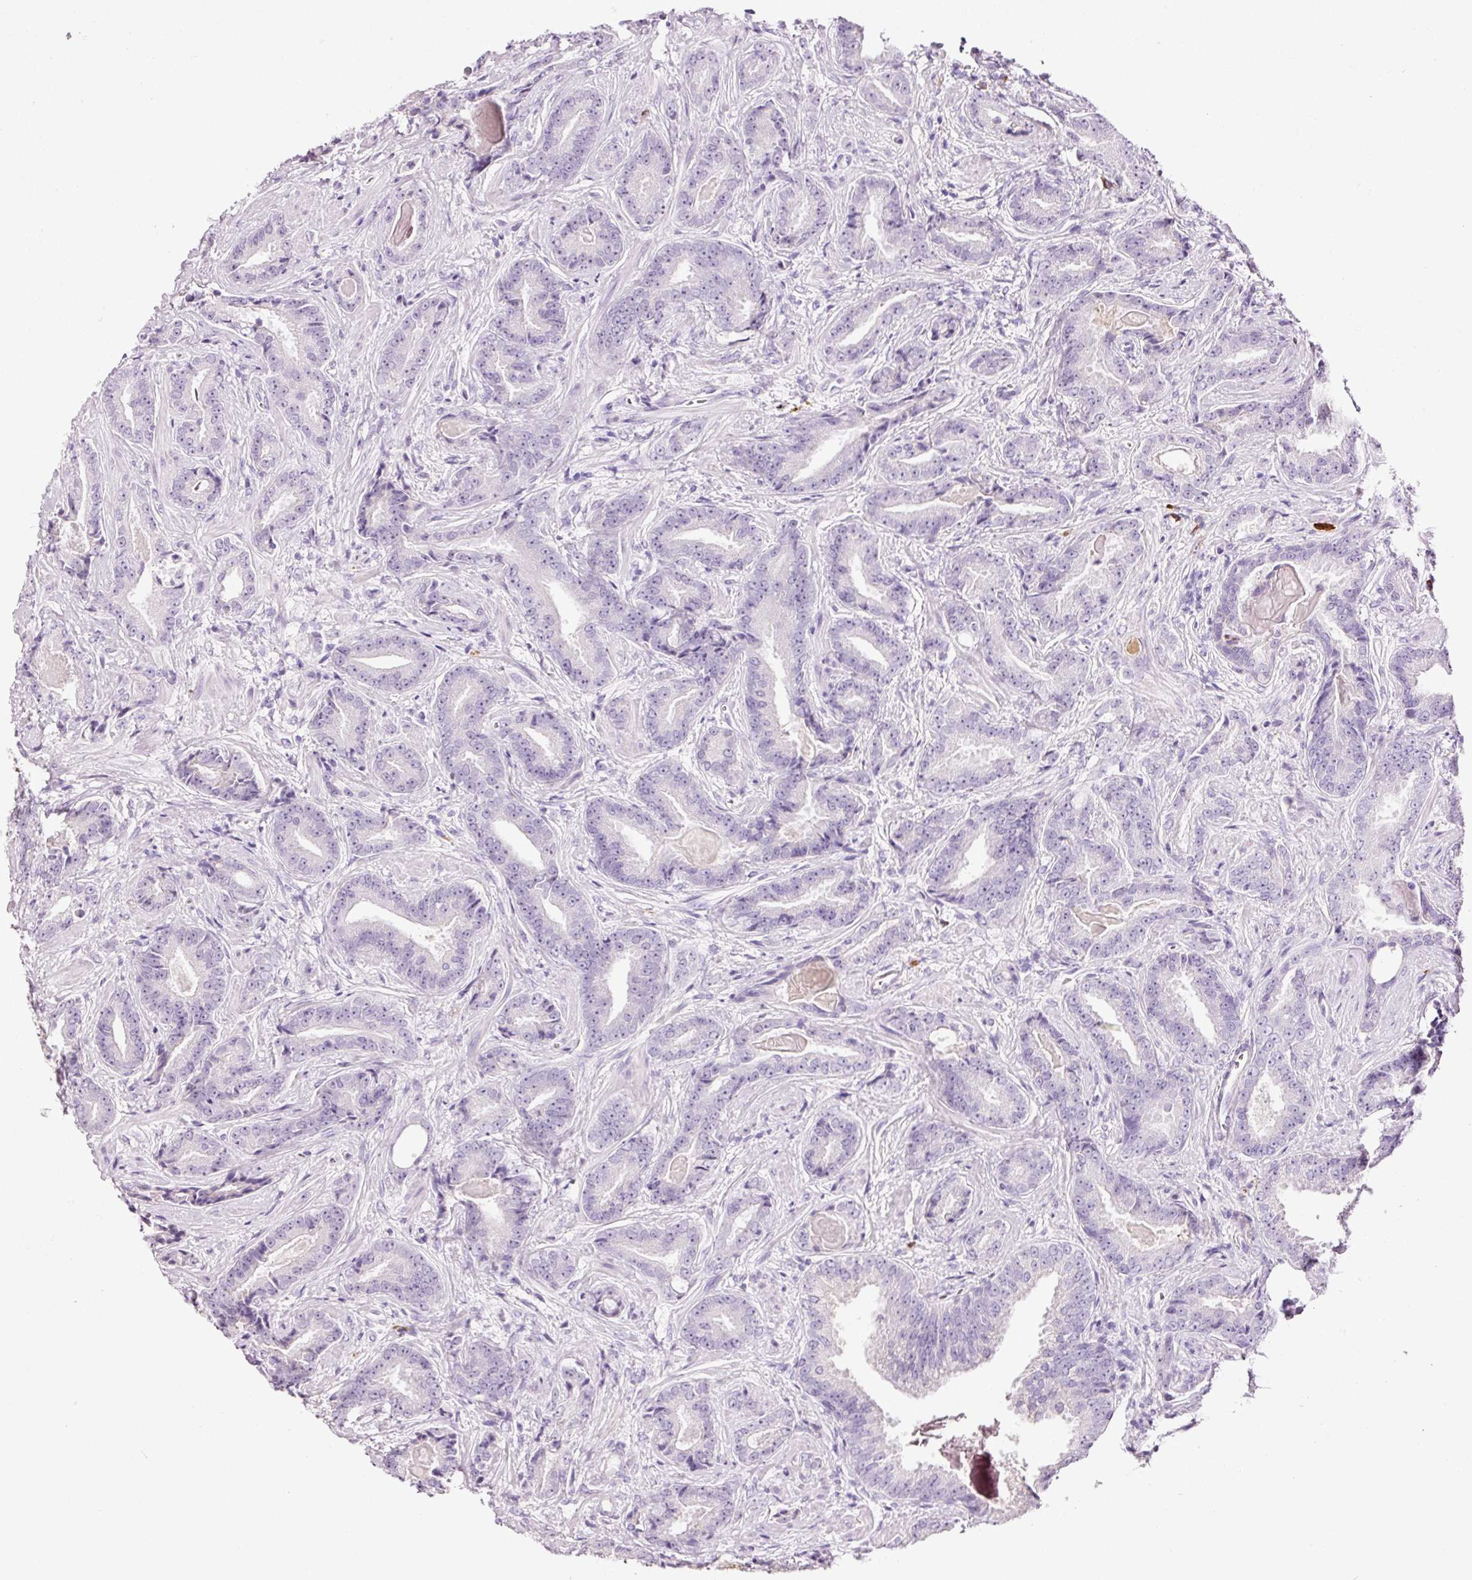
{"staining": {"intensity": "negative", "quantity": "none", "location": "none"}, "tissue": "prostate cancer", "cell_type": "Tumor cells", "image_type": "cancer", "snomed": [{"axis": "morphology", "description": "Adenocarcinoma, Low grade"}, {"axis": "topography", "description": "Prostate"}], "caption": "An immunohistochemistry photomicrograph of prostate low-grade adenocarcinoma is shown. There is no staining in tumor cells of prostate low-grade adenocarcinoma.", "gene": "KLF1", "patient": {"sex": "male", "age": 62}}